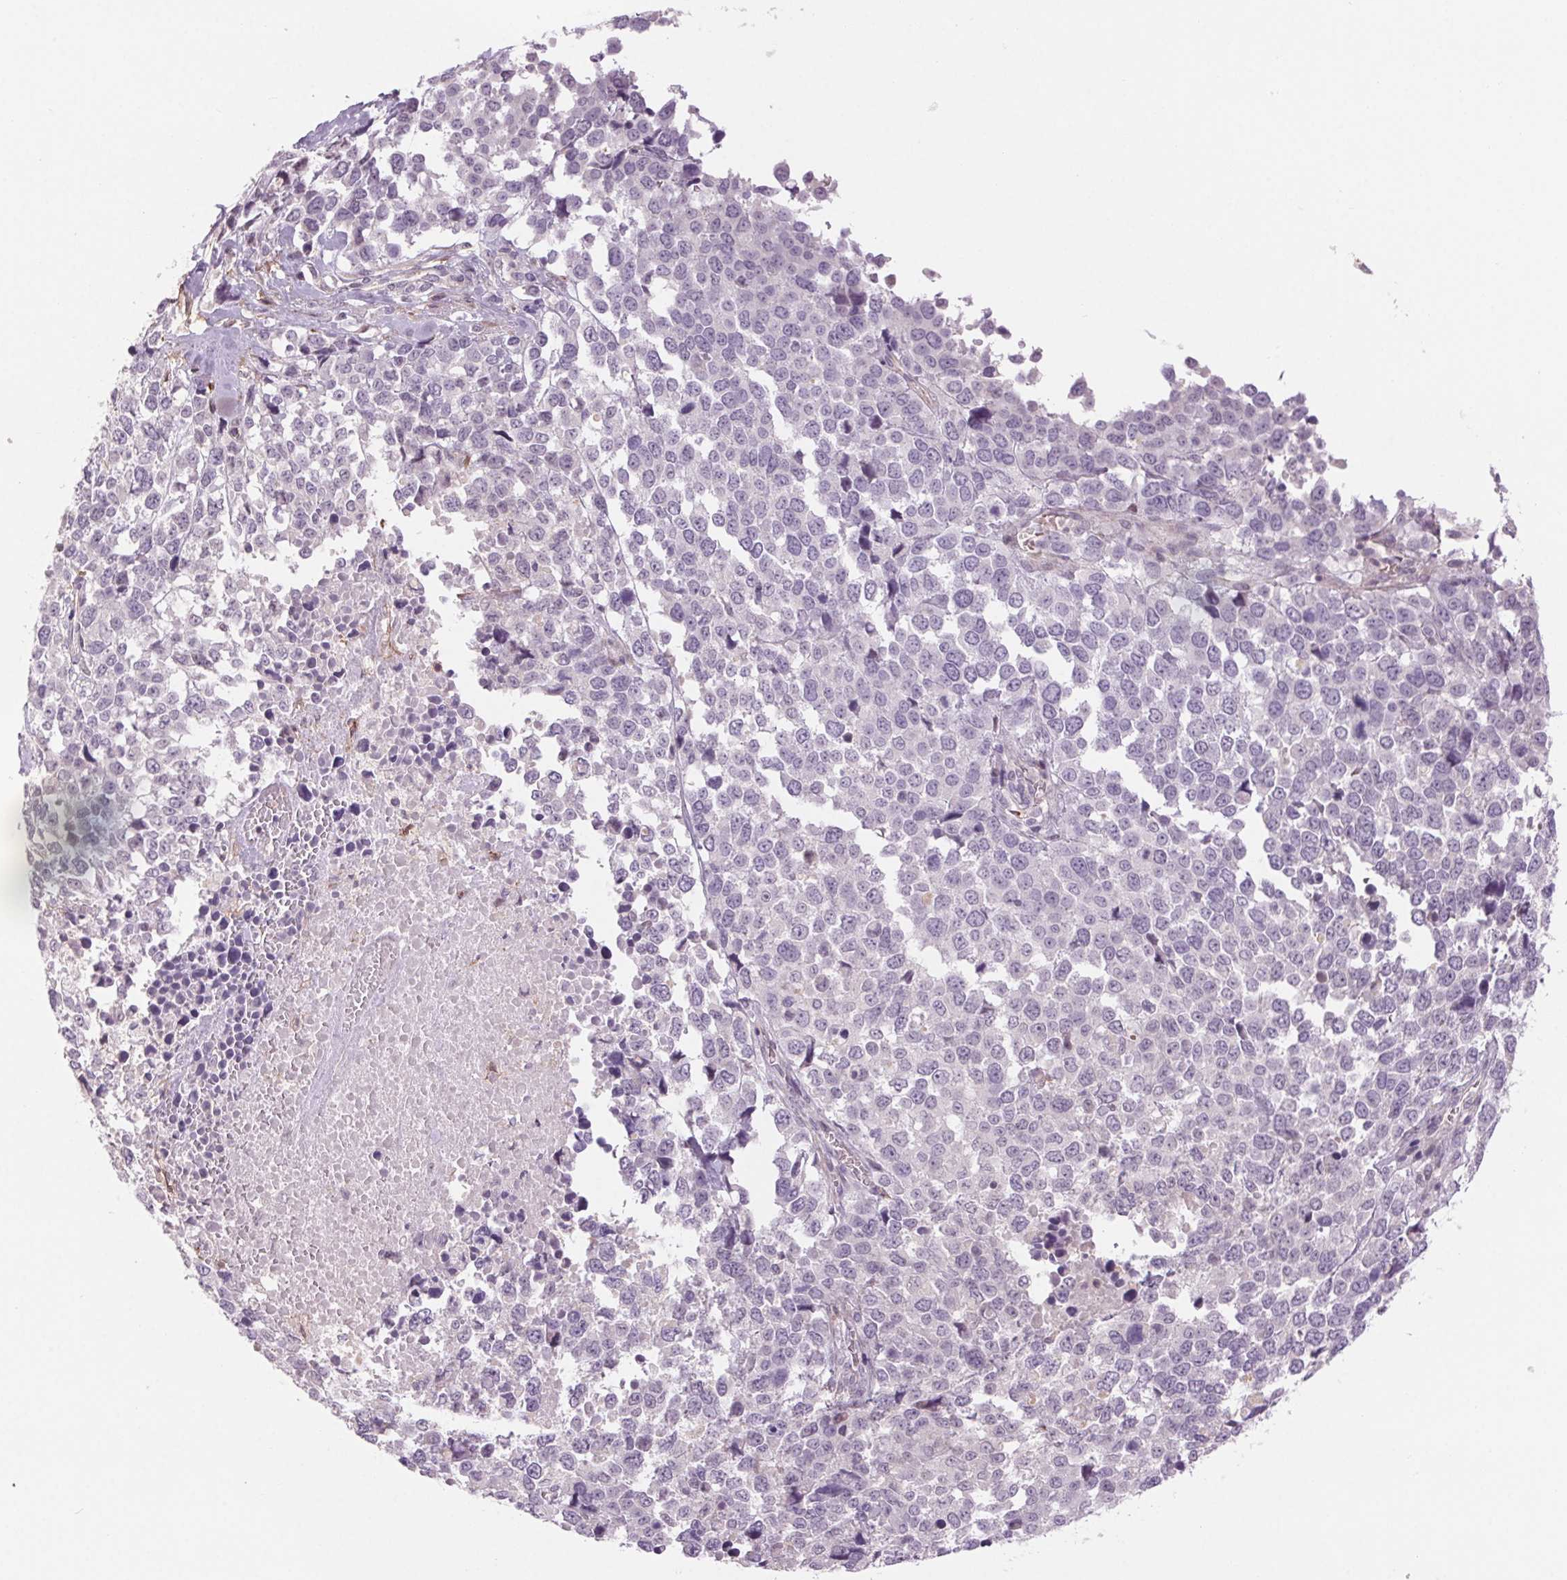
{"staining": {"intensity": "negative", "quantity": "none", "location": "none"}, "tissue": "melanoma", "cell_type": "Tumor cells", "image_type": "cancer", "snomed": [{"axis": "morphology", "description": "Malignant melanoma, Metastatic site"}, {"axis": "topography", "description": "Skin"}], "caption": "Tumor cells show no significant protein staining in malignant melanoma (metastatic site).", "gene": "HHLA2", "patient": {"sex": "male", "age": 84}}